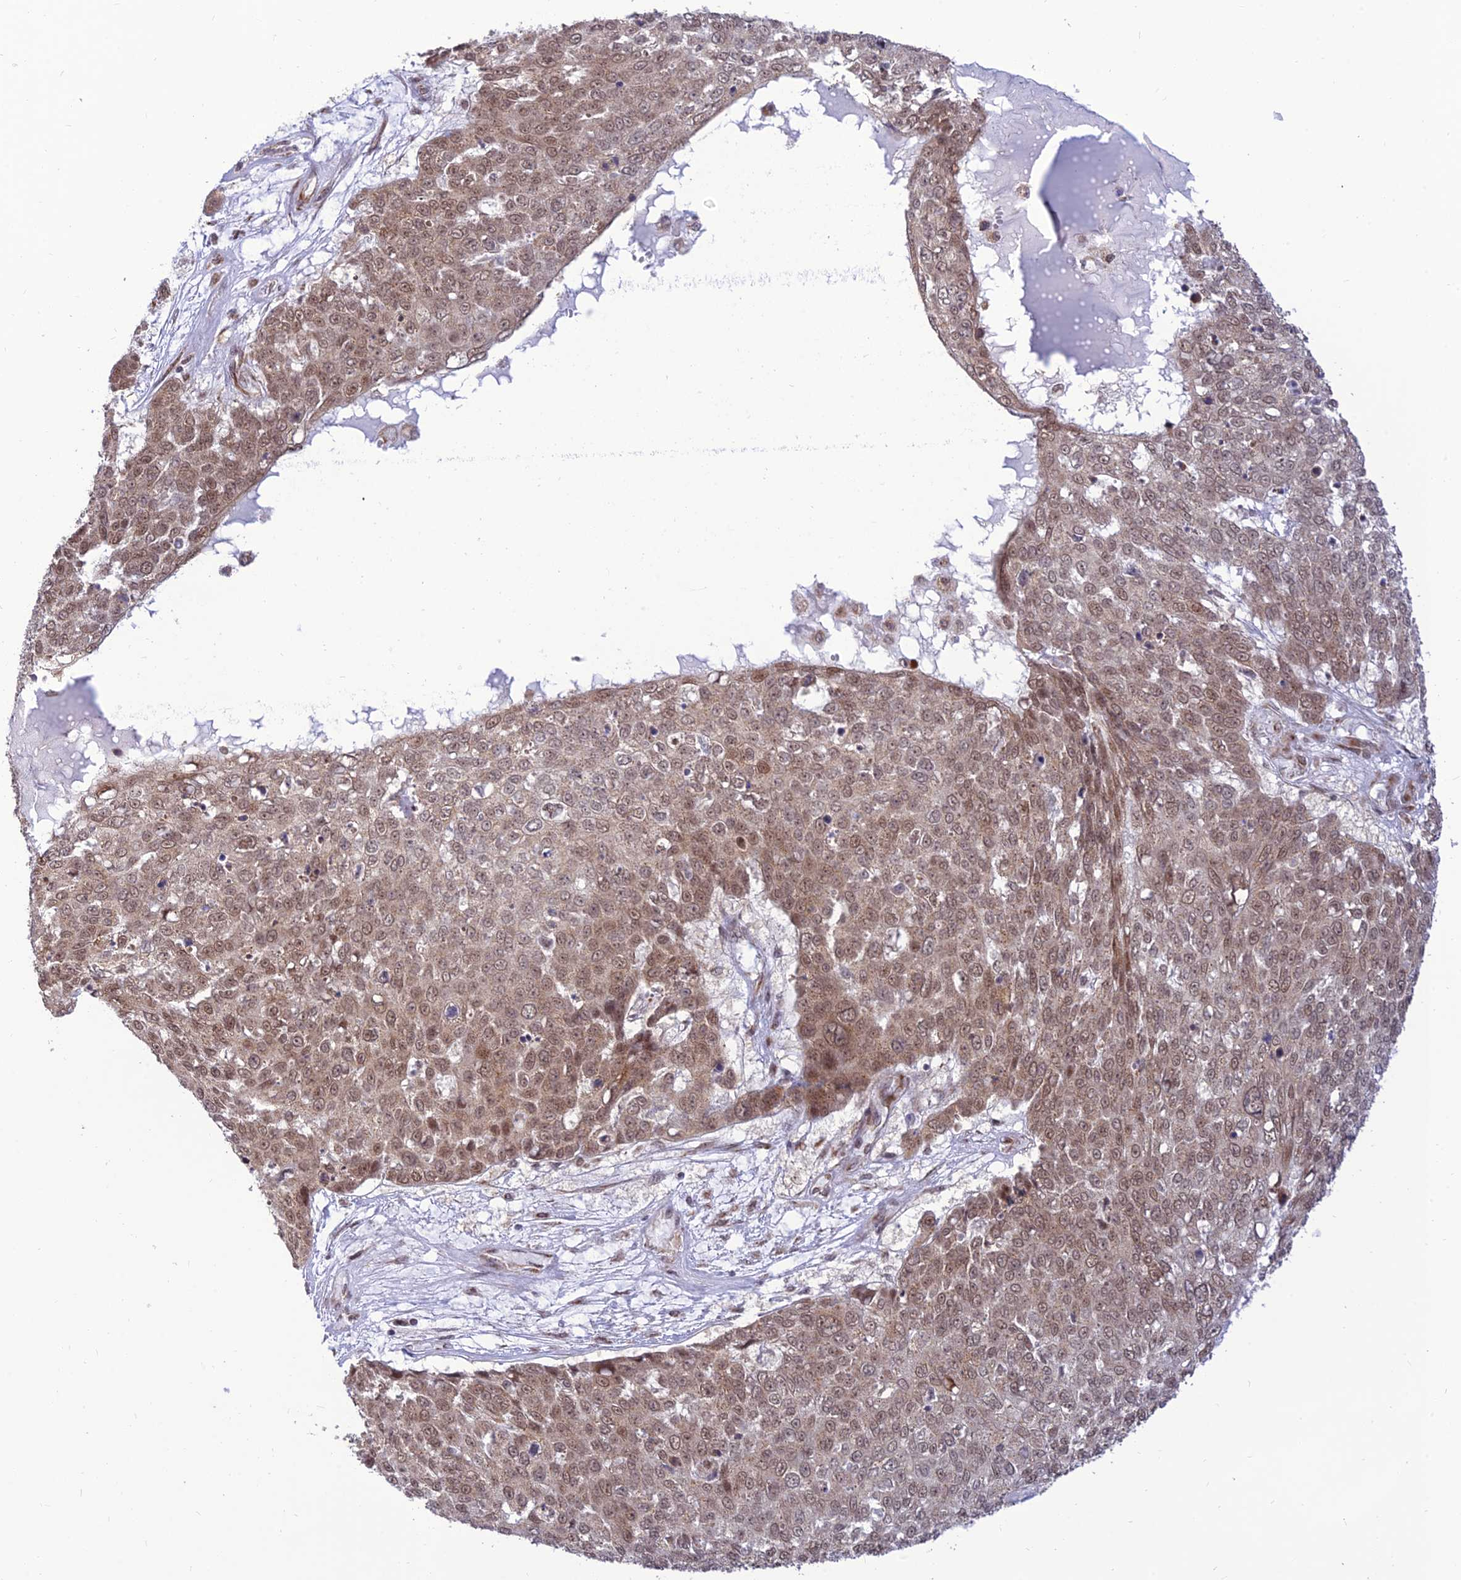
{"staining": {"intensity": "moderate", "quantity": ">75%", "location": "cytoplasmic/membranous,nuclear"}, "tissue": "skin cancer", "cell_type": "Tumor cells", "image_type": "cancer", "snomed": [{"axis": "morphology", "description": "Squamous cell carcinoma, NOS"}, {"axis": "topography", "description": "Skin"}], "caption": "Human skin cancer (squamous cell carcinoma) stained for a protein (brown) reveals moderate cytoplasmic/membranous and nuclear positive positivity in about >75% of tumor cells.", "gene": "GOLGA3", "patient": {"sex": "male", "age": 71}}